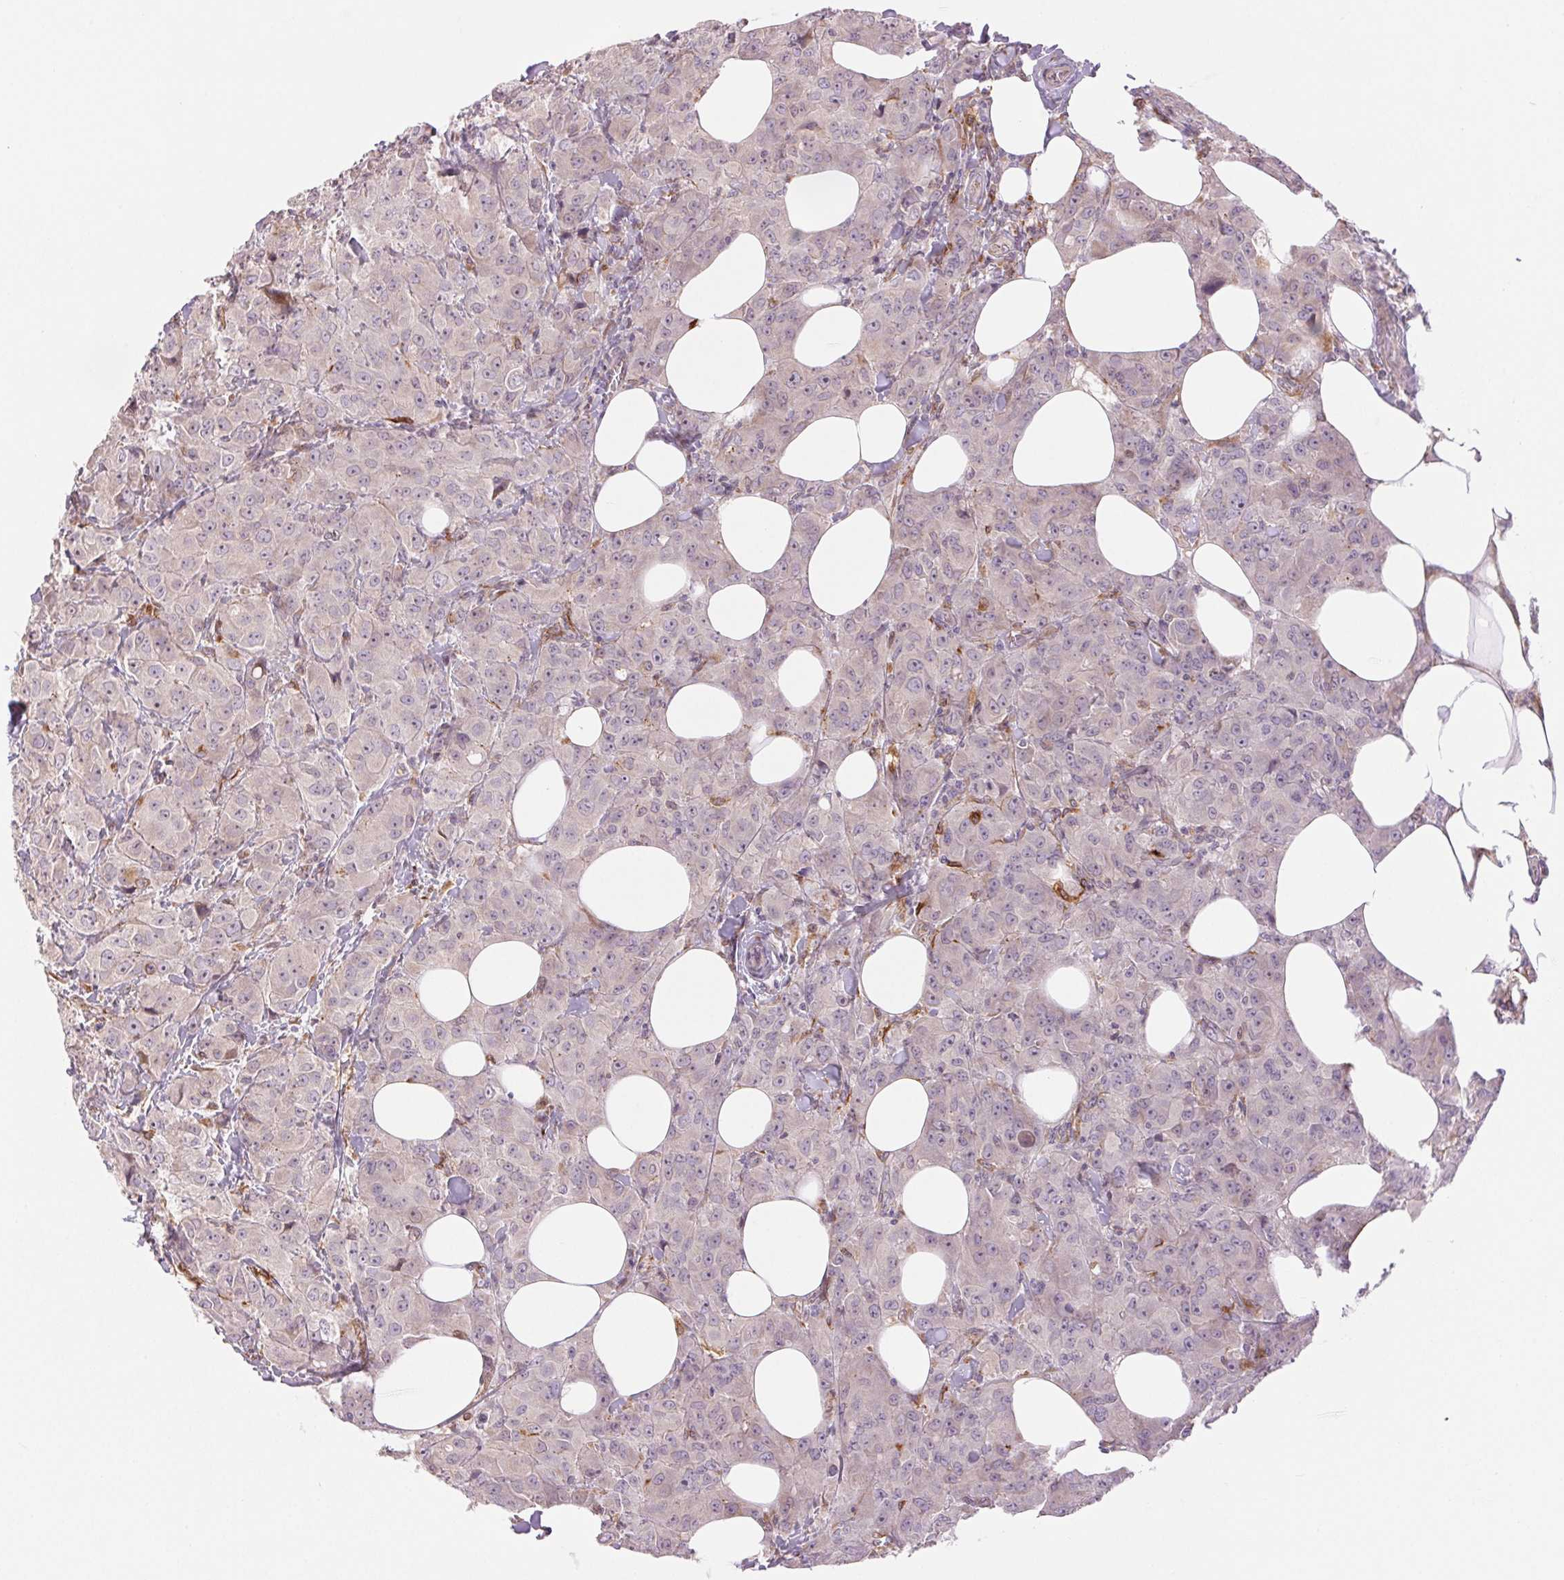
{"staining": {"intensity": "negative", "quantity": "none", "location": "none"}, "tissue": "breast cancer", "cell_type": "Tumor cells", "image_type": "cancer", "snomed": [{"axis": "morphology", "description": "Normal tissue, NOS"}, {"axis": "morphology", "description": "Duct carcinoma"}, {"axis": "topography", "description": "Breast"}], "caption": "High magnification brightfield microscopy of breast cancer stained with DAB (3,3'-diaminobenzidine) (brown) and counterstained with hematoxylin (blue): tumor cells show no significant positivity. (Immunohistochemistry, brightfield microscopy, high magnification).", "gene": "METTL17", "patient": {"sex": "female", "age": 43}}